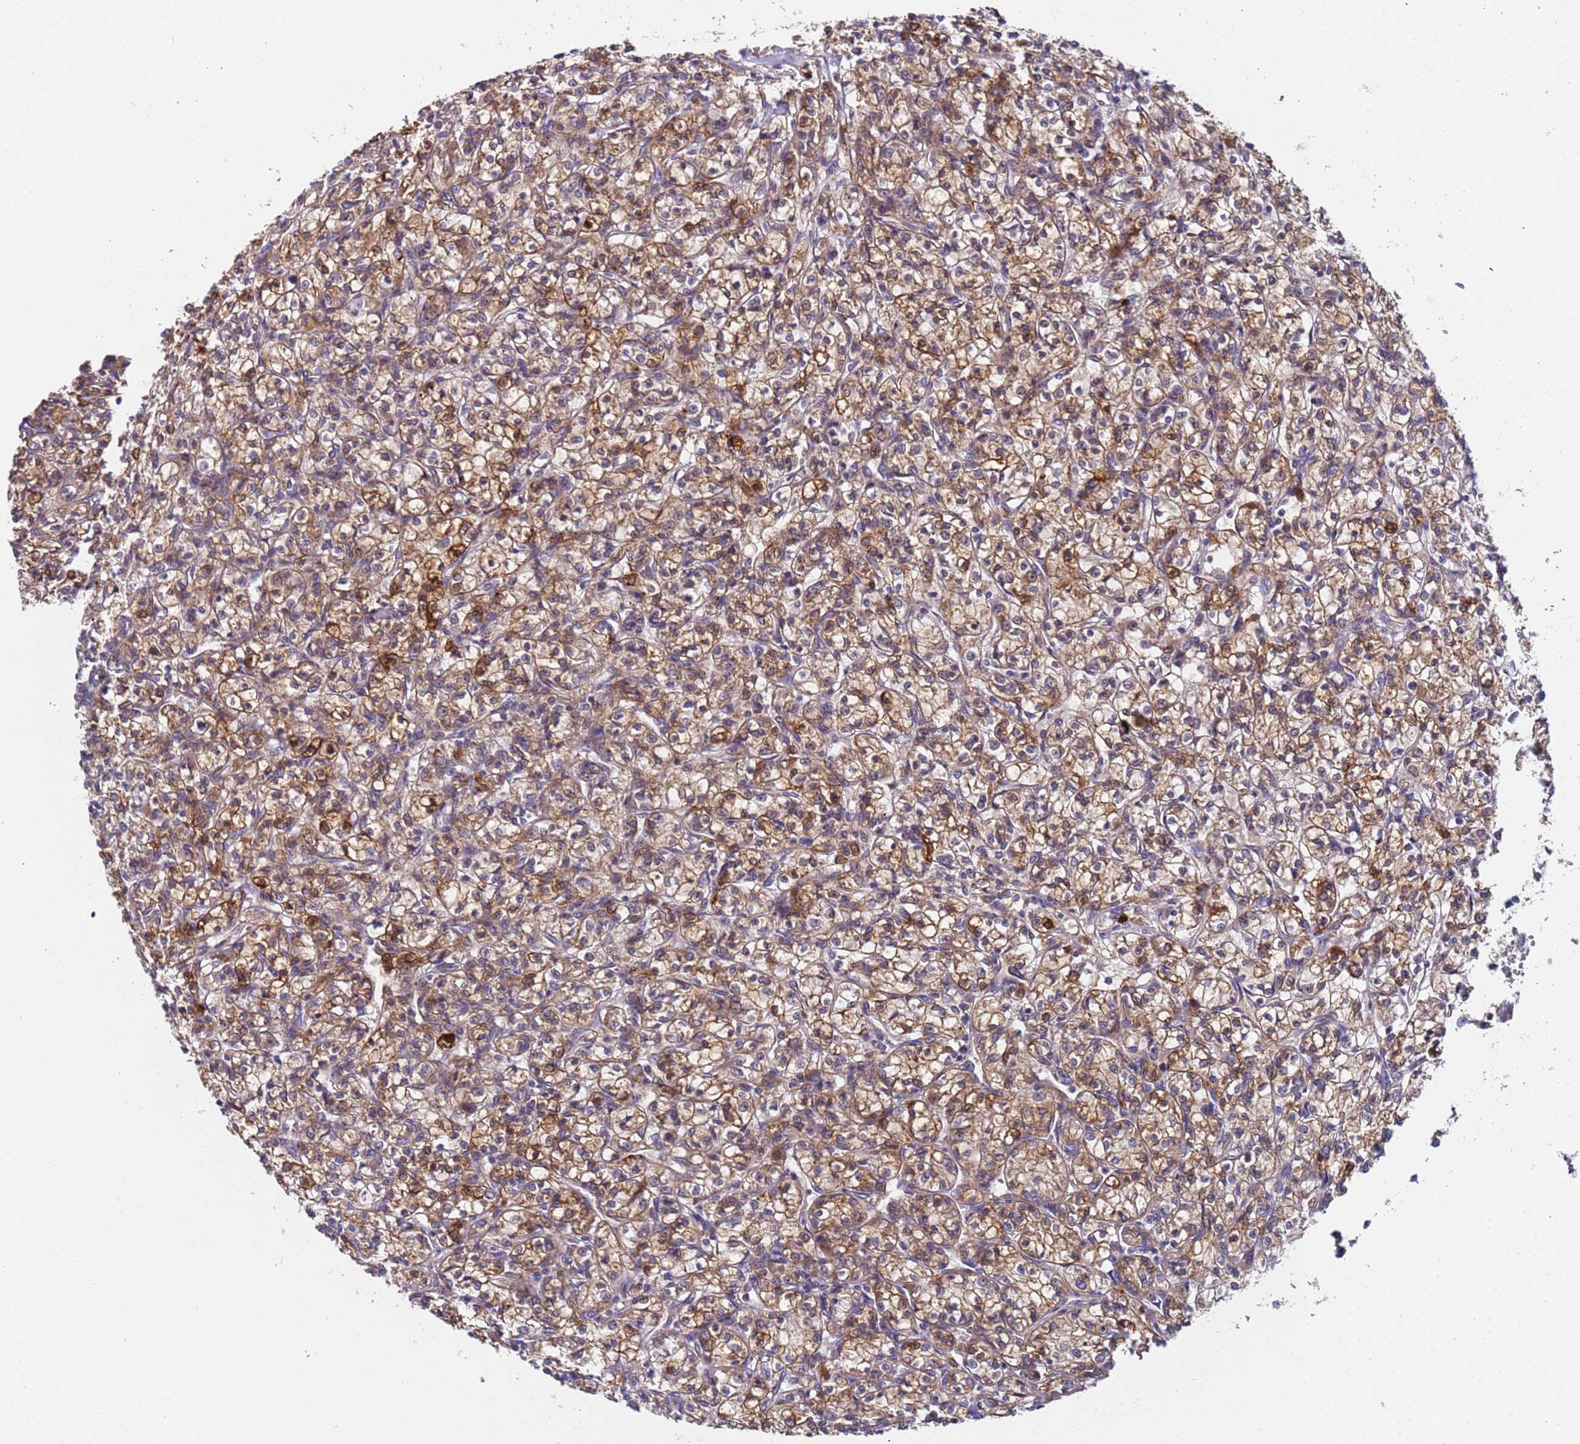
{"staining": {"intensity": "moderate", "quantity": ">75%", "location": "cytoplasmic/membranous"}, "tissue": "renal cancer", "cell_type": "Tumor cells", "image_type": "cancer", "snomed": [{"axis": "morphology", "description": "Adenocarcinoma, NOS"}, {"axis": "topography", "description": "Kidney"}], "caption": "Renal cancer (adenocarcinoma) stained with IHC exhibits moderate cytoplasmic/membranous positivity in about >75% of tumor cells. (Brightfield microscopy of DAB IHC at high magnification).", "gene": "PAQR7", "patient": {"sex": "female", "age": 59}}